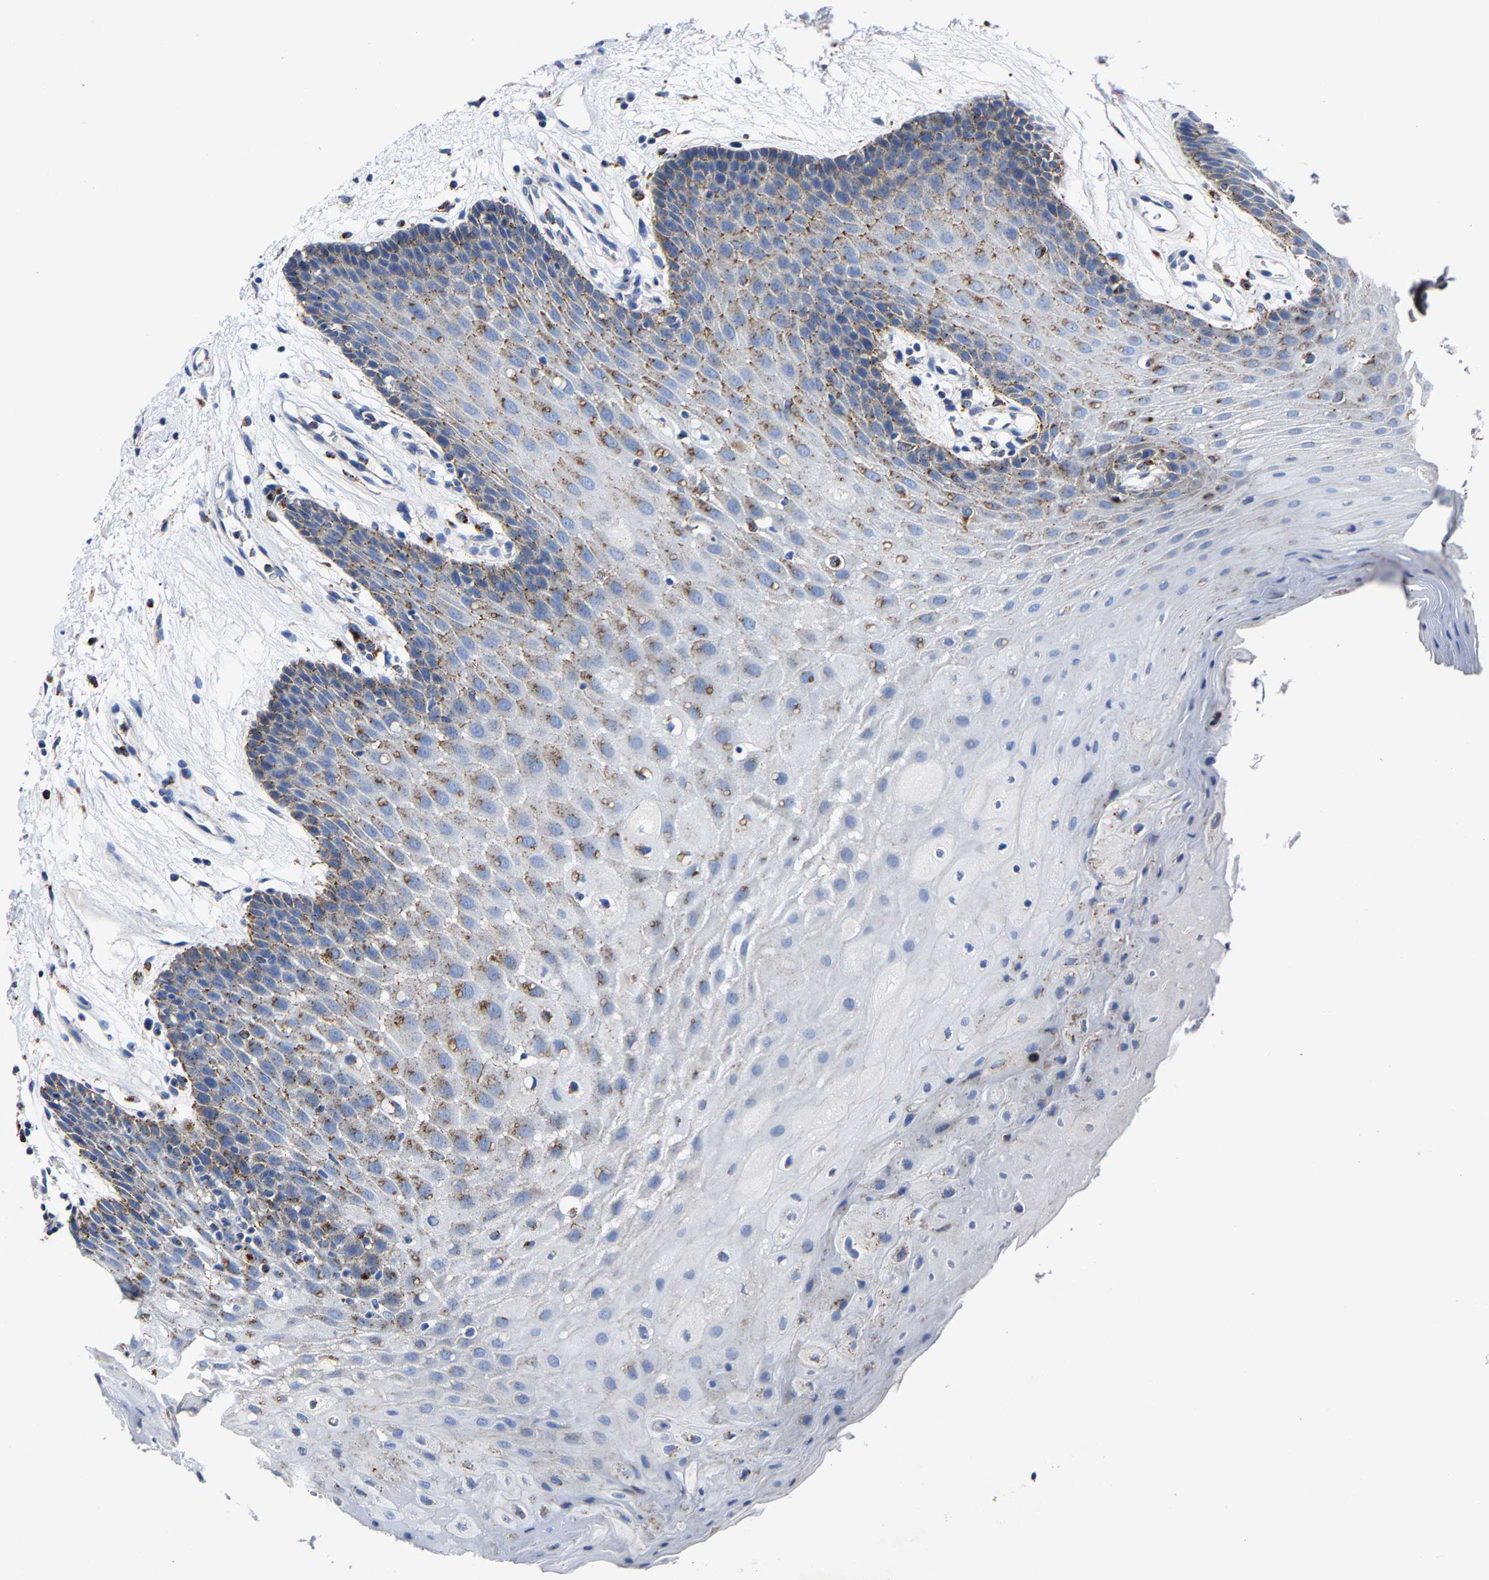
{"staining": {"intensity": "moderate", "quantity": "25%-75%", "location": "cytoplasmic/membranous"}, "tissue": "oral mucosa", "cell_type": "Squamous epithelial cells", "image_type": "normal", "snomed": [{"axis": "morphology", "description": "Normal tissue, NOS"}, {"axis": "morphology", "description": "Squamous cell carcinoma, NOS"}, {"axis": "topography", "description": "Oral tissue"}, {"axis": "topography", "description": "Head-Neck"}], "caption": "The image reveals staining of normal oral mucosa, revealing moderate cytoplasmic/membranous protein positivity (brown color) within squamous epithelial cells.", "gene": "LAMTOR4", "patient": {"sex": "male", "age": 71}}